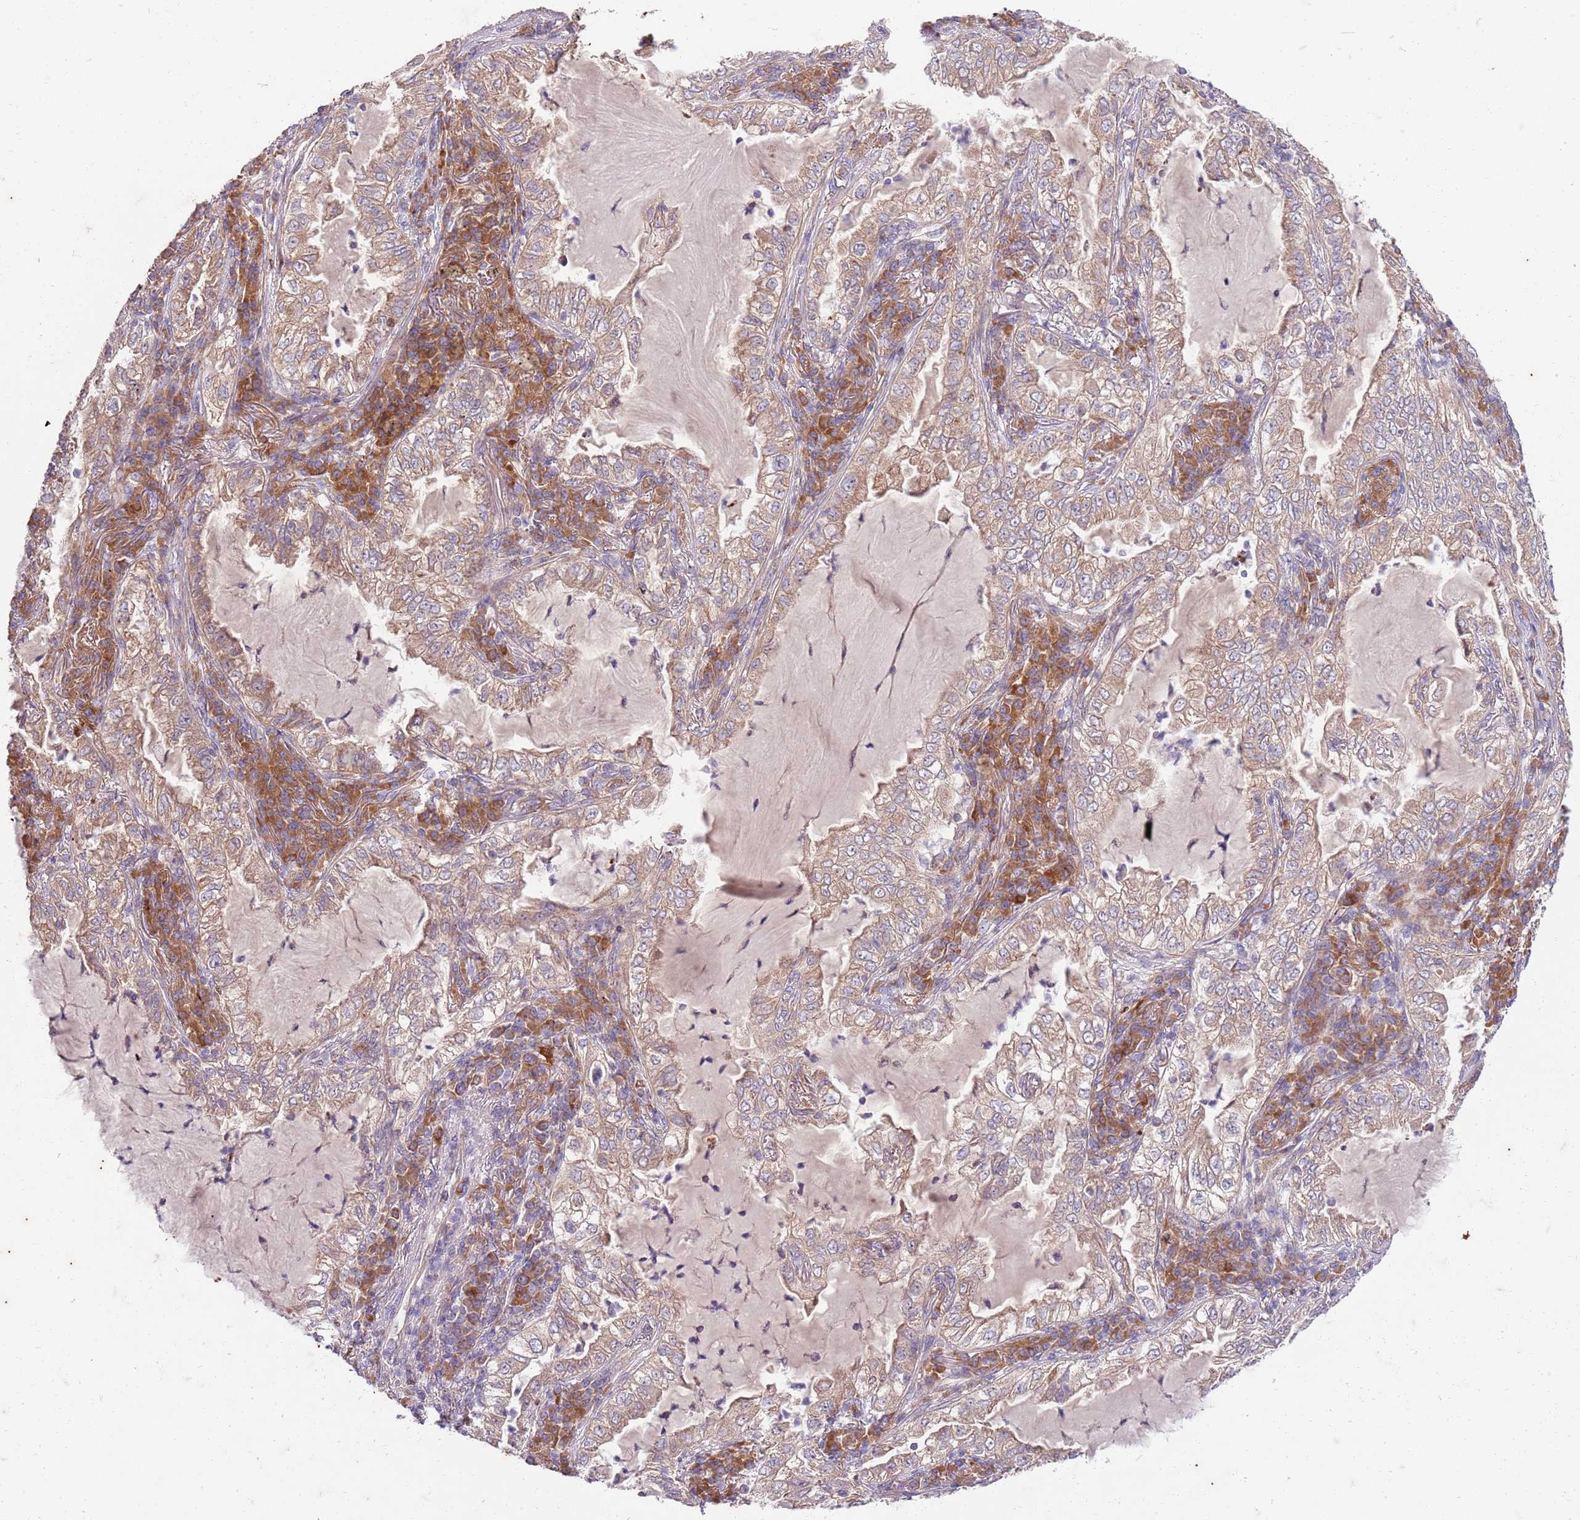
{"staining": {"intensity": "weak", "quantity": ">75%", "location": "cytoplasmic/membranous"}, "tissue": "lung cancer", "cell_type": "Tumor cells", "image_type": "cancer", "snomed": [{"axis": "morphology", "description": "Adenocarcinoma, NOS"}, {"axis": "topography", "description": "Lung"}], "caption": "IHC photomicrograph of human lung cancer (adenocarcinoma) stained for a protein (brown), which displays low levels of weak cytoplasmic/membranous positivity in about >75% of tumor cells.", "gene": "OSBP", "patient": {"sex": "female", "age": 73}}